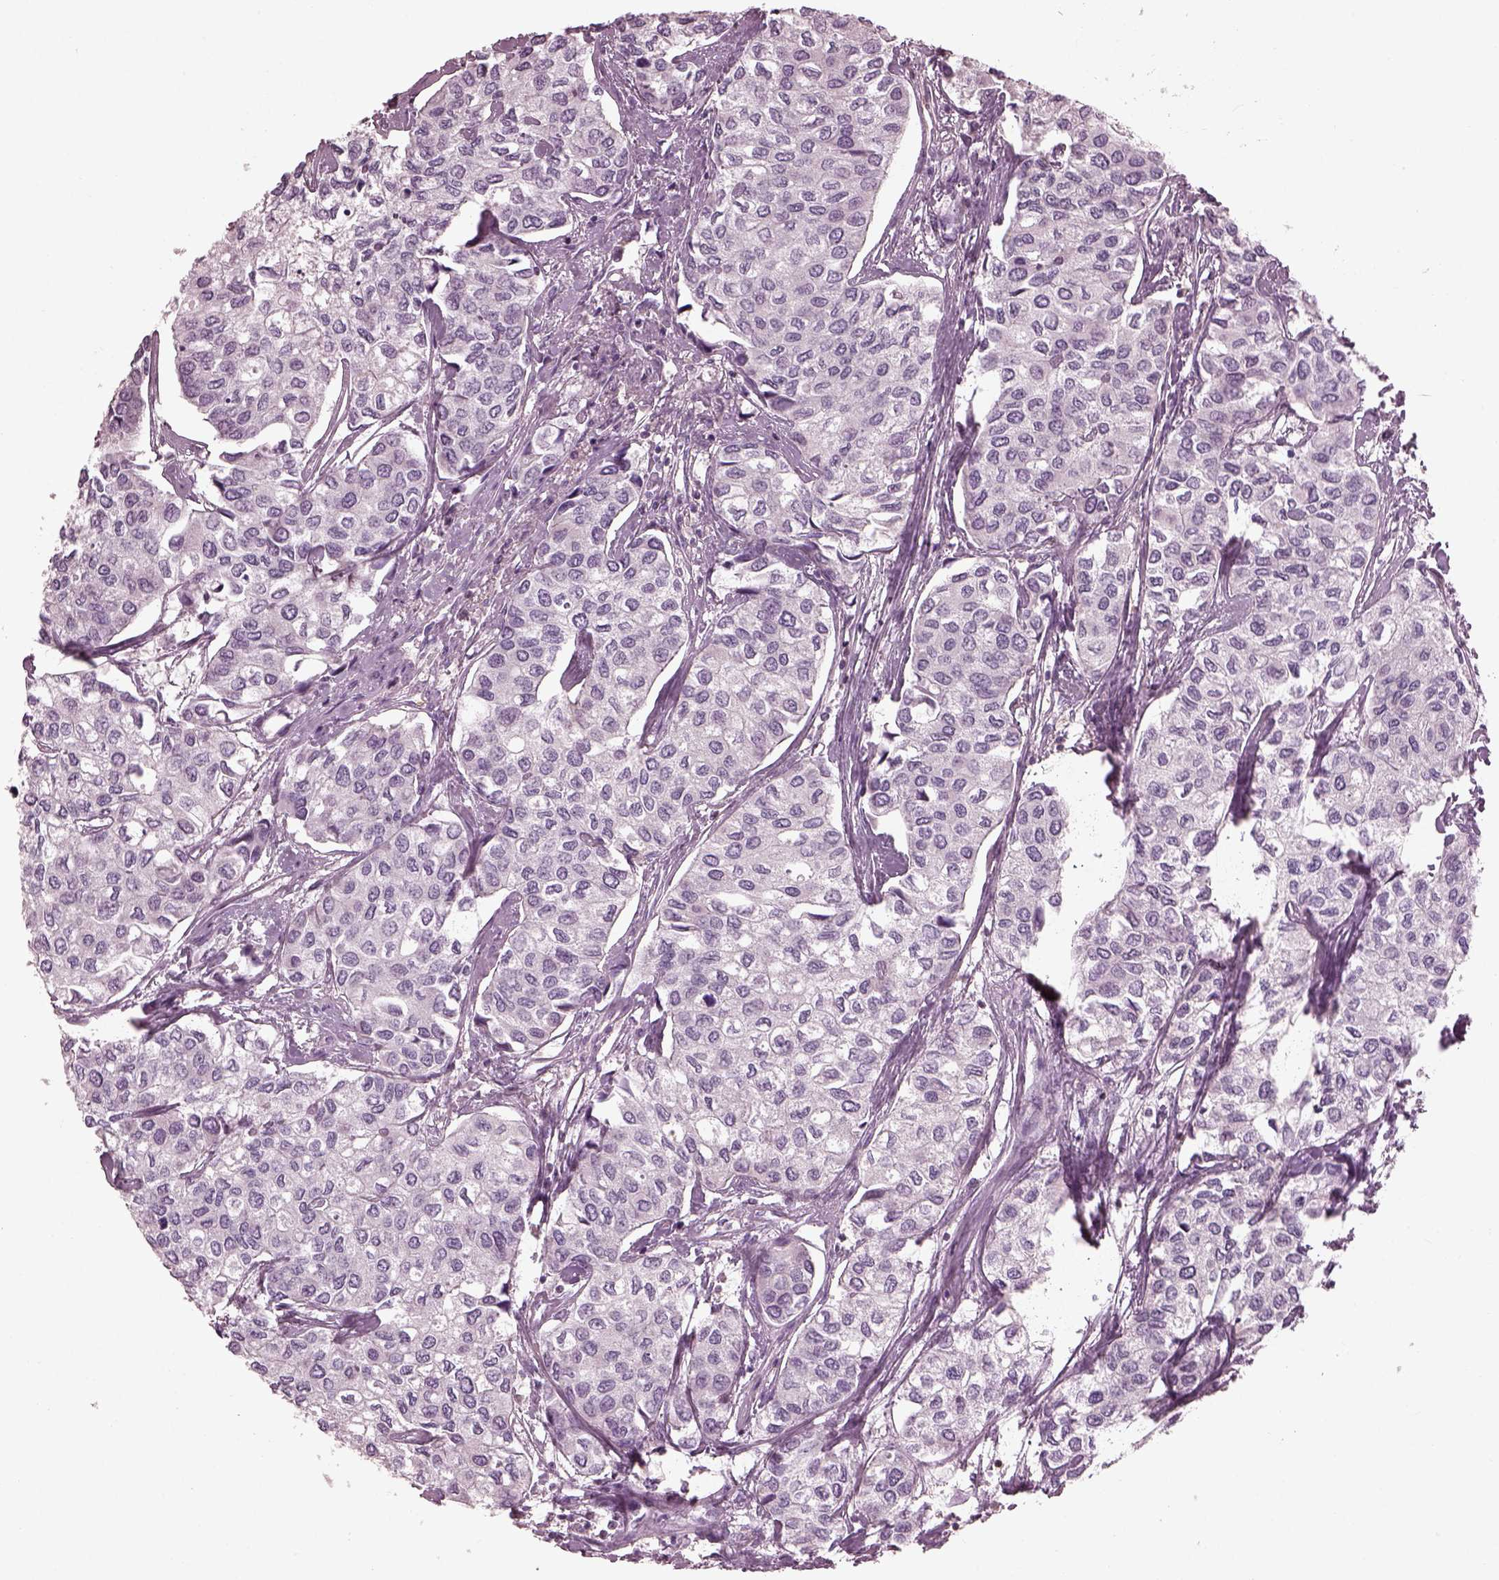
{"staining": {"intensity": "negative", "quantity": "none", "location": "none"}, "tissue": "urothelial cancer", "cell_type": "Tumor cells", "image_type": "cancer", "snomed": [{"axis": "morphology", "description": "Urothelial carcinoma, High grade"}, {"axis": "topography", "description": "Urinary bladder"}], "caption": "Tumor cells are negative for brown protein staining in high-grade urothelial carcinoma.", "gene": "BFSP1", "patient": {"sex": "male", "age": 73}}